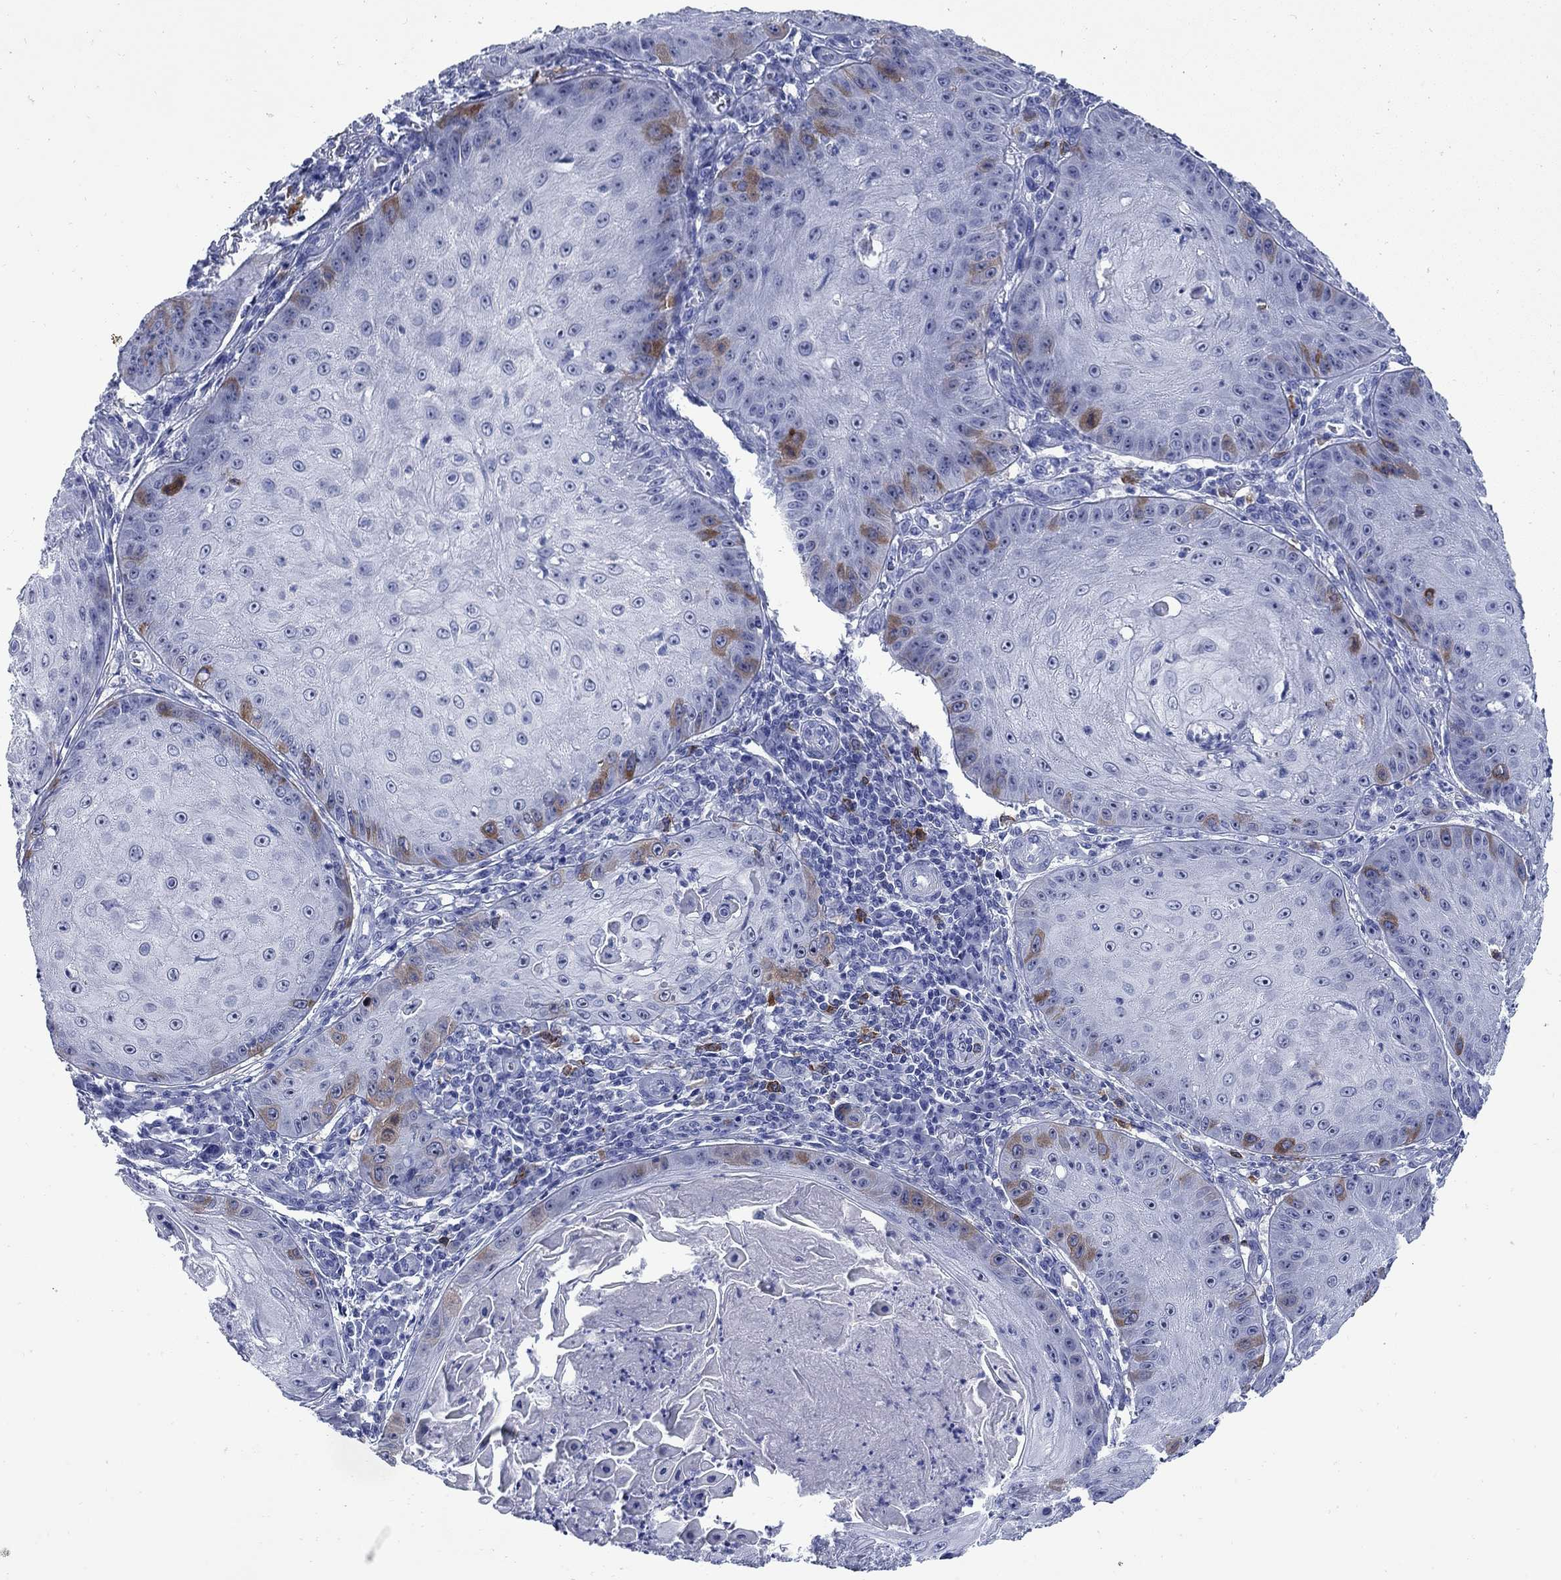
{"staining": {"intensity": "moderate", "quantity": "<25%", "location": "cytoplasmic/membranous"}, "tissue": "skin cancer", "cell_type": "Tumor cells", "image_type": "cancer", "snomed": [{"axis": "morphology", "description": "Squamous cell carcinoma, NOS"}, {"axis": "topography", "description": "Skin"}], "caption": "Protein expression by IHC exhibits moderate cytoplasmic/membranous staining in about <25% of tumor cells in squamous cell carcinoma (skin).", "gene": "TACC3", "patient": {"sex": "male", "age": 70}}